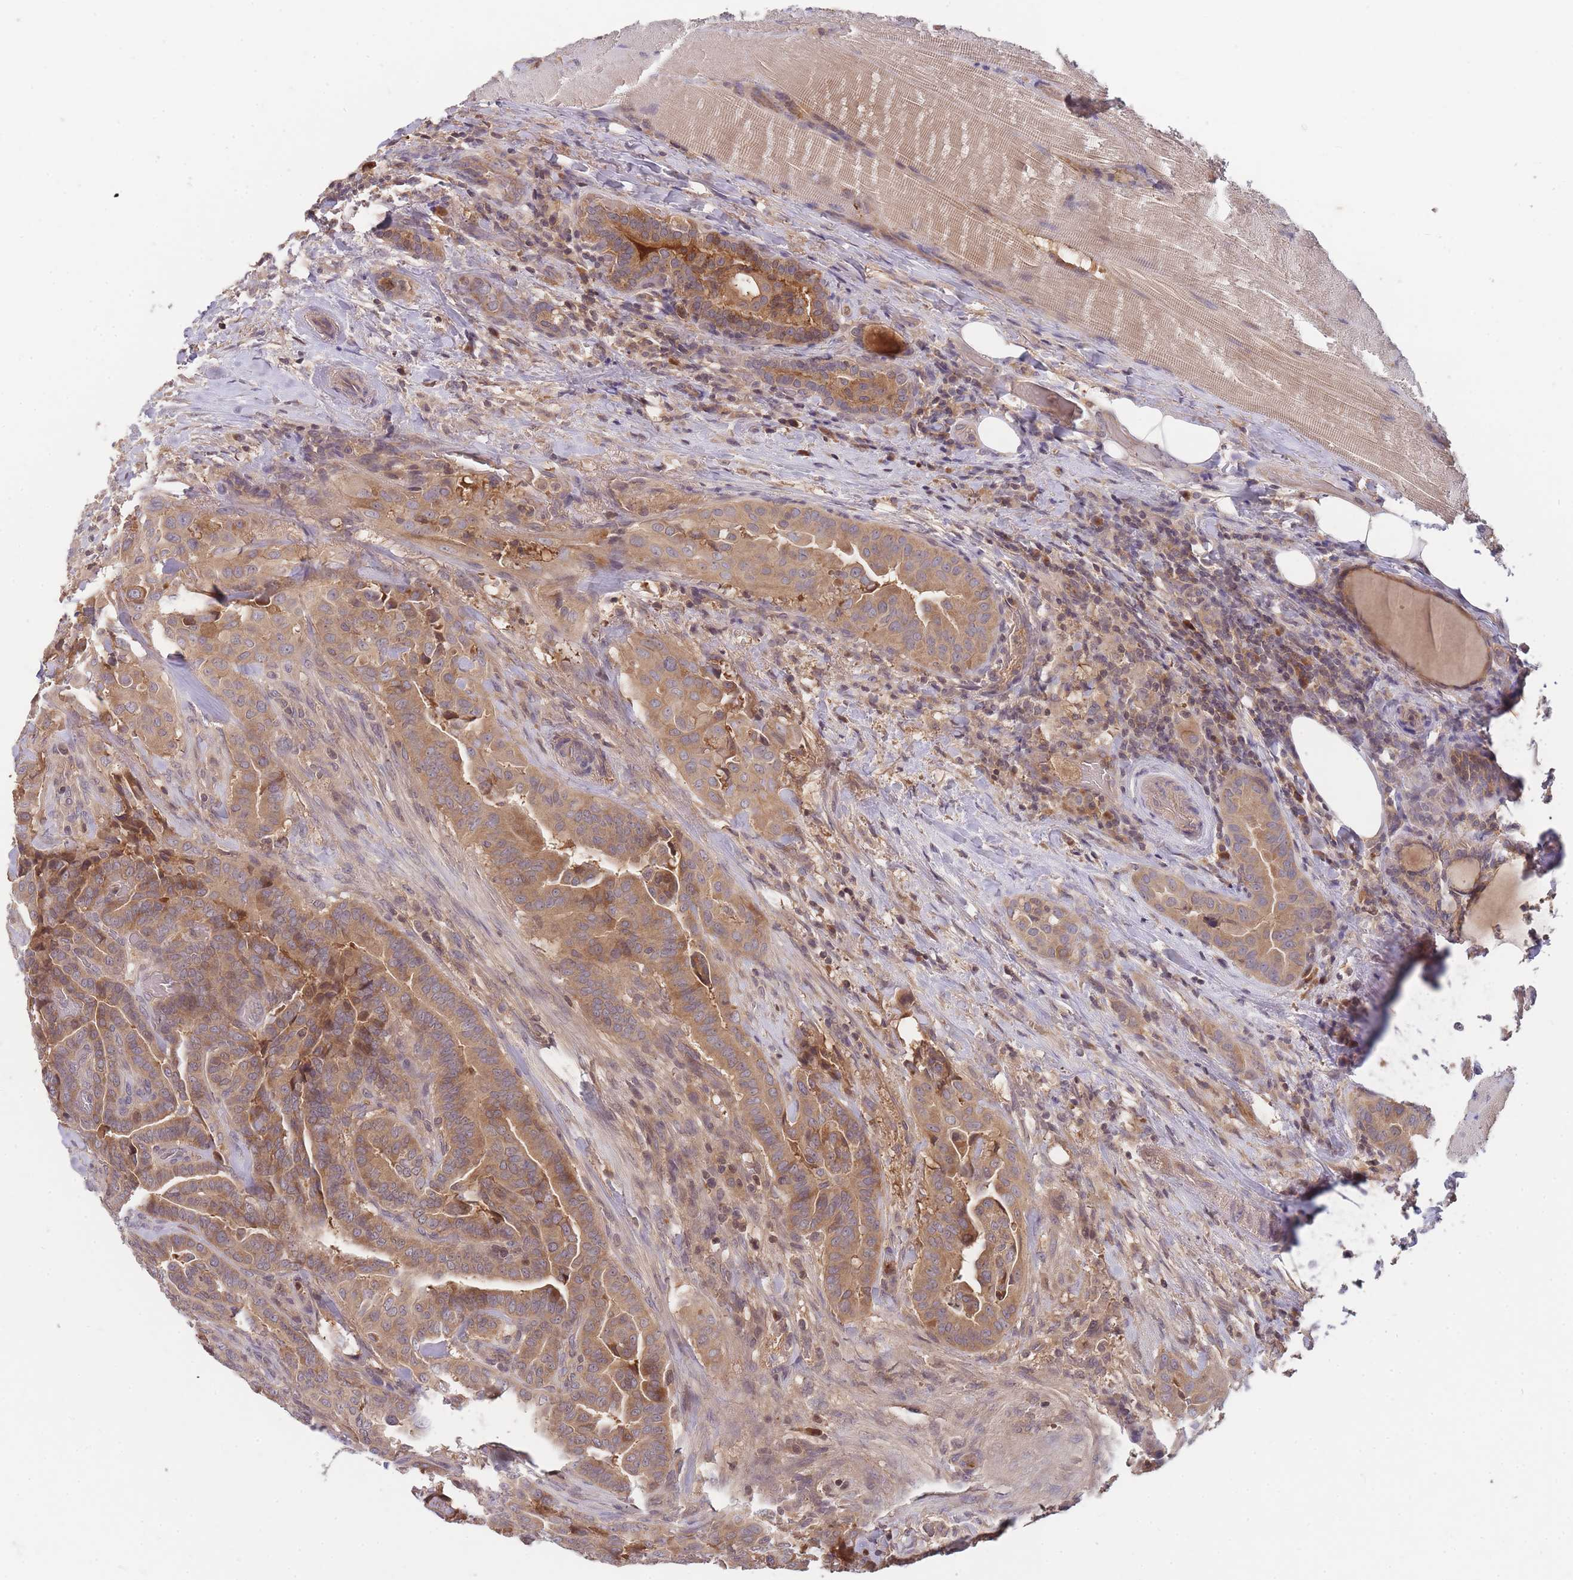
{"staining": {"intensity": "moderate", "quantity": ">75%", "location": "cytoplasmic/membranous"}, "tissue": "thyroid cancer", "cell_type": "Tumor cells", "image_type": "cancer", "snomed": [{"axis": "morphology", "description": "Papillary adenocarcinoma, NOS"}, {"axis": "topography", "description": "Thyroid gland"}], "caption": "There is medium levels of moderate cytoplasmic/membranous expression in tumor cells of thyroid papillary adenocarcinoma, as demonstrated by immunohistochemical staining (brown color).", "gene": "RALGDS", "patient": {"sex": "male", "age": 61}}